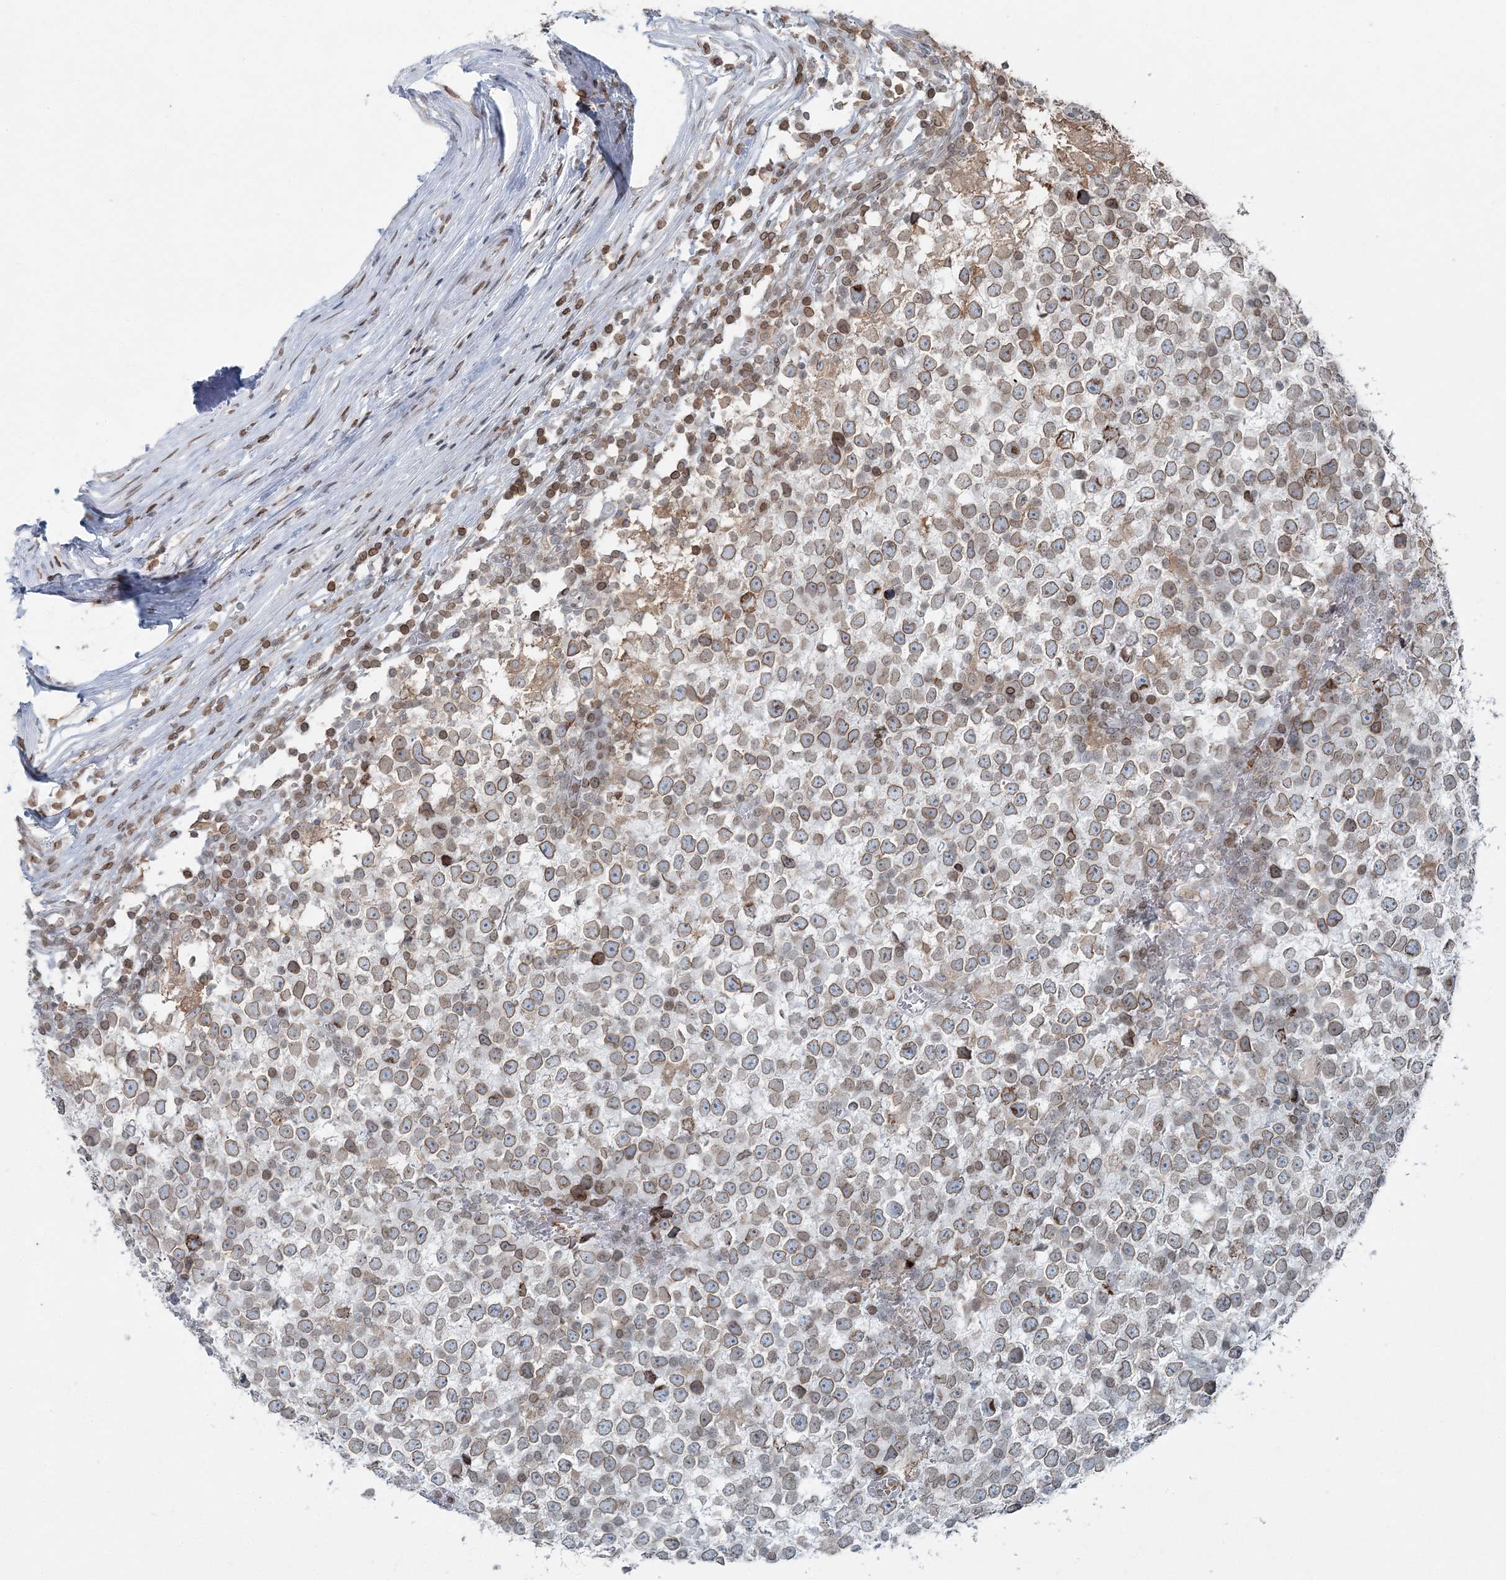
{"staining": {"intensity": "moderate", "quantity": ">75%", "location": "cytoplasmic/membranous,nuclear"}, "tissue": "testis cancer", "cell_type": "Tumor cells", "image_type": "cancer", "snomed": [{"axis": "morphology", "description": "Seminoma, NOS"}, {"axis": "topography", "description": "Testis"}], "caption": "Immunohistochemical staining of human testis cancer demonstrates moderate cytoplasmic/membranous and nuclear protein positivity in approximately >75% of tumor cells. Ihc stains the protein in brown and the nuclei are stained blue.", "gene": "GJD4", "patient": {"sex": "male", "age": 65}}